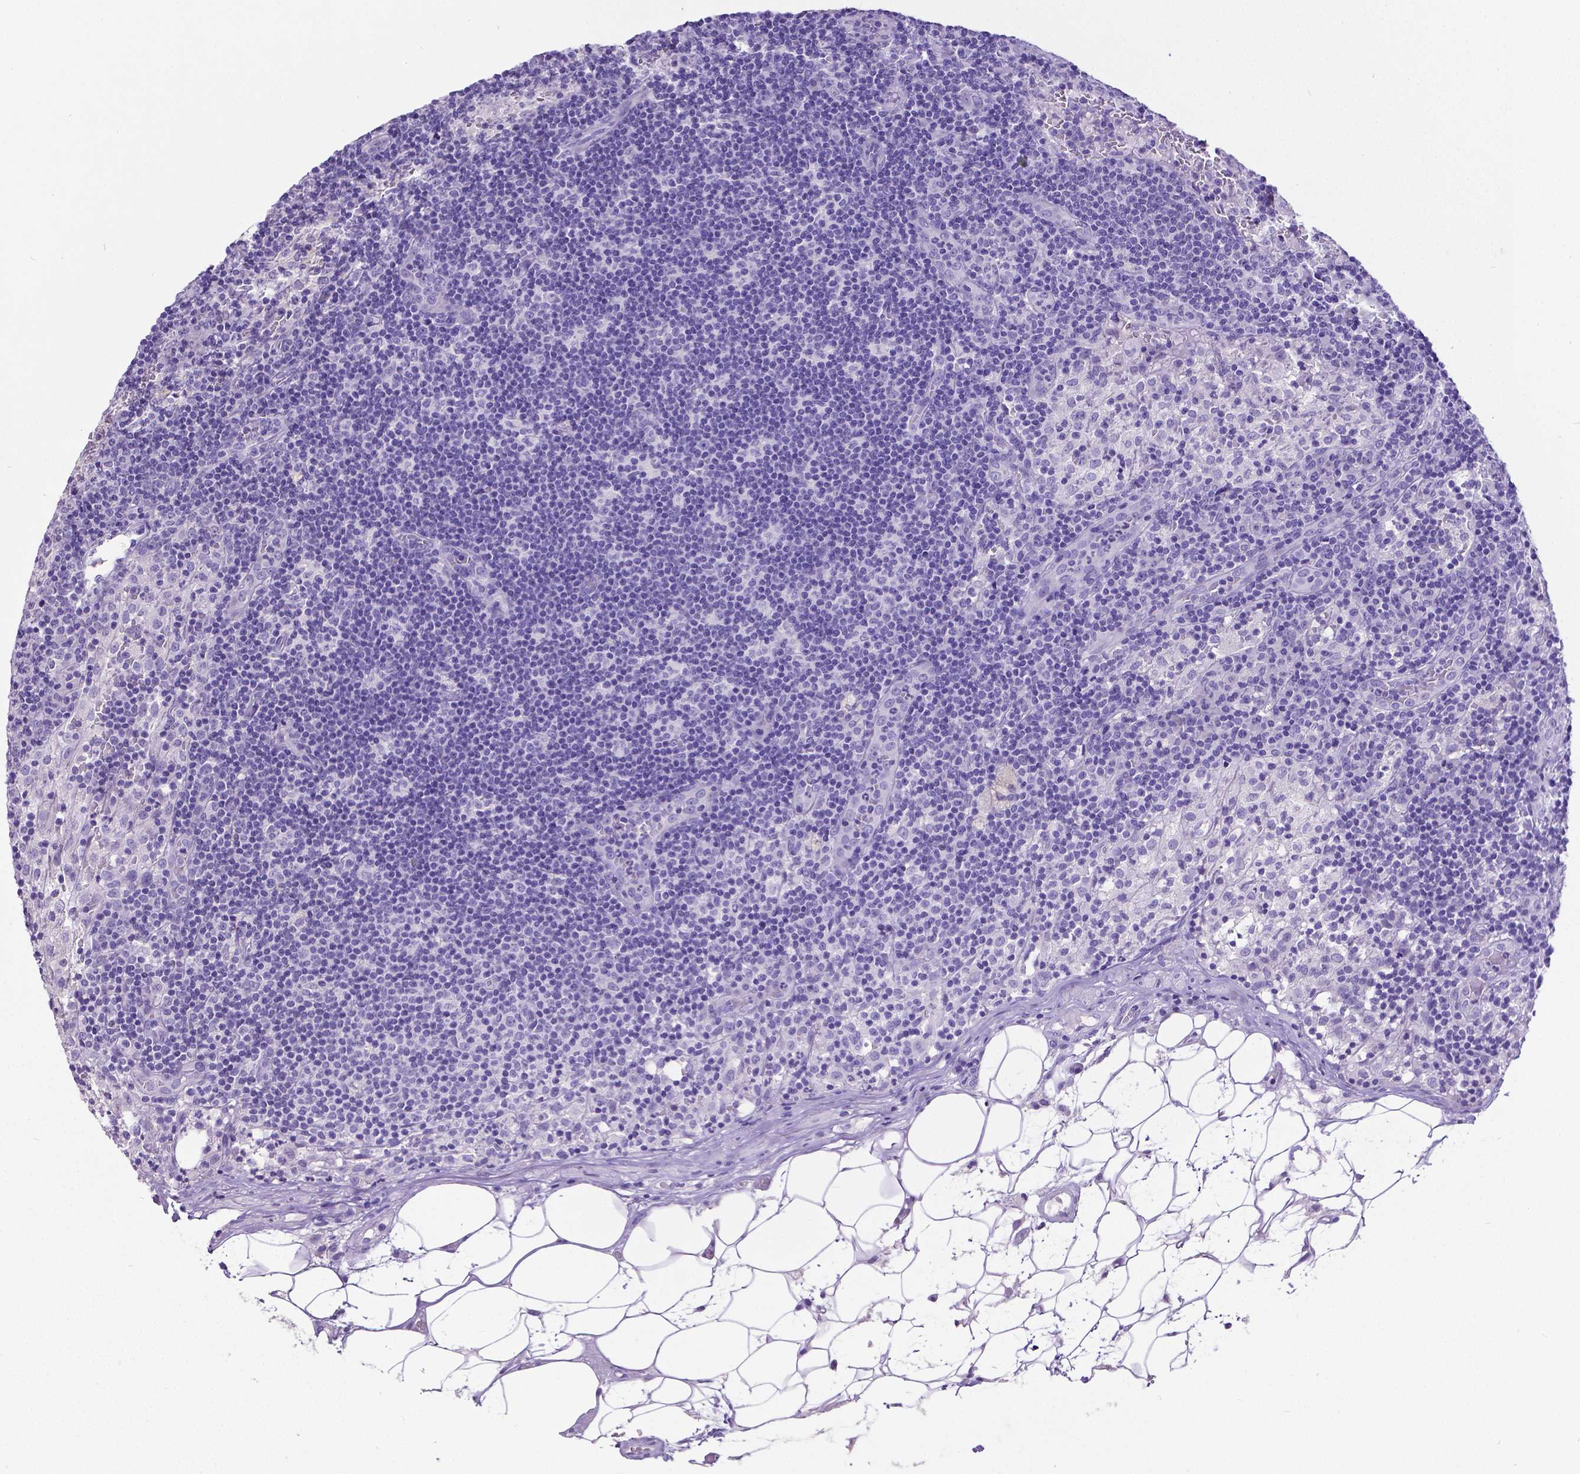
{"staining": {"intensity": "negative", "quantity": "none", "location": "none"}, "tissue": "lymph node", "cell_type": "Germinal center cells", "image_type": "normal", "snomed": [{"axis": "morphology", "description": "Normal tissue, NOS"}, {"axis": "topography", "description": "Lymph node"}], "caption": "Immunohistochemistry (IHC) micrograph of normal human lymph node stained for a protein (brown), which displays no staining in germinal center cells.", "gene": "SATB2", "patient": {"sex": "male", "age": 62}}